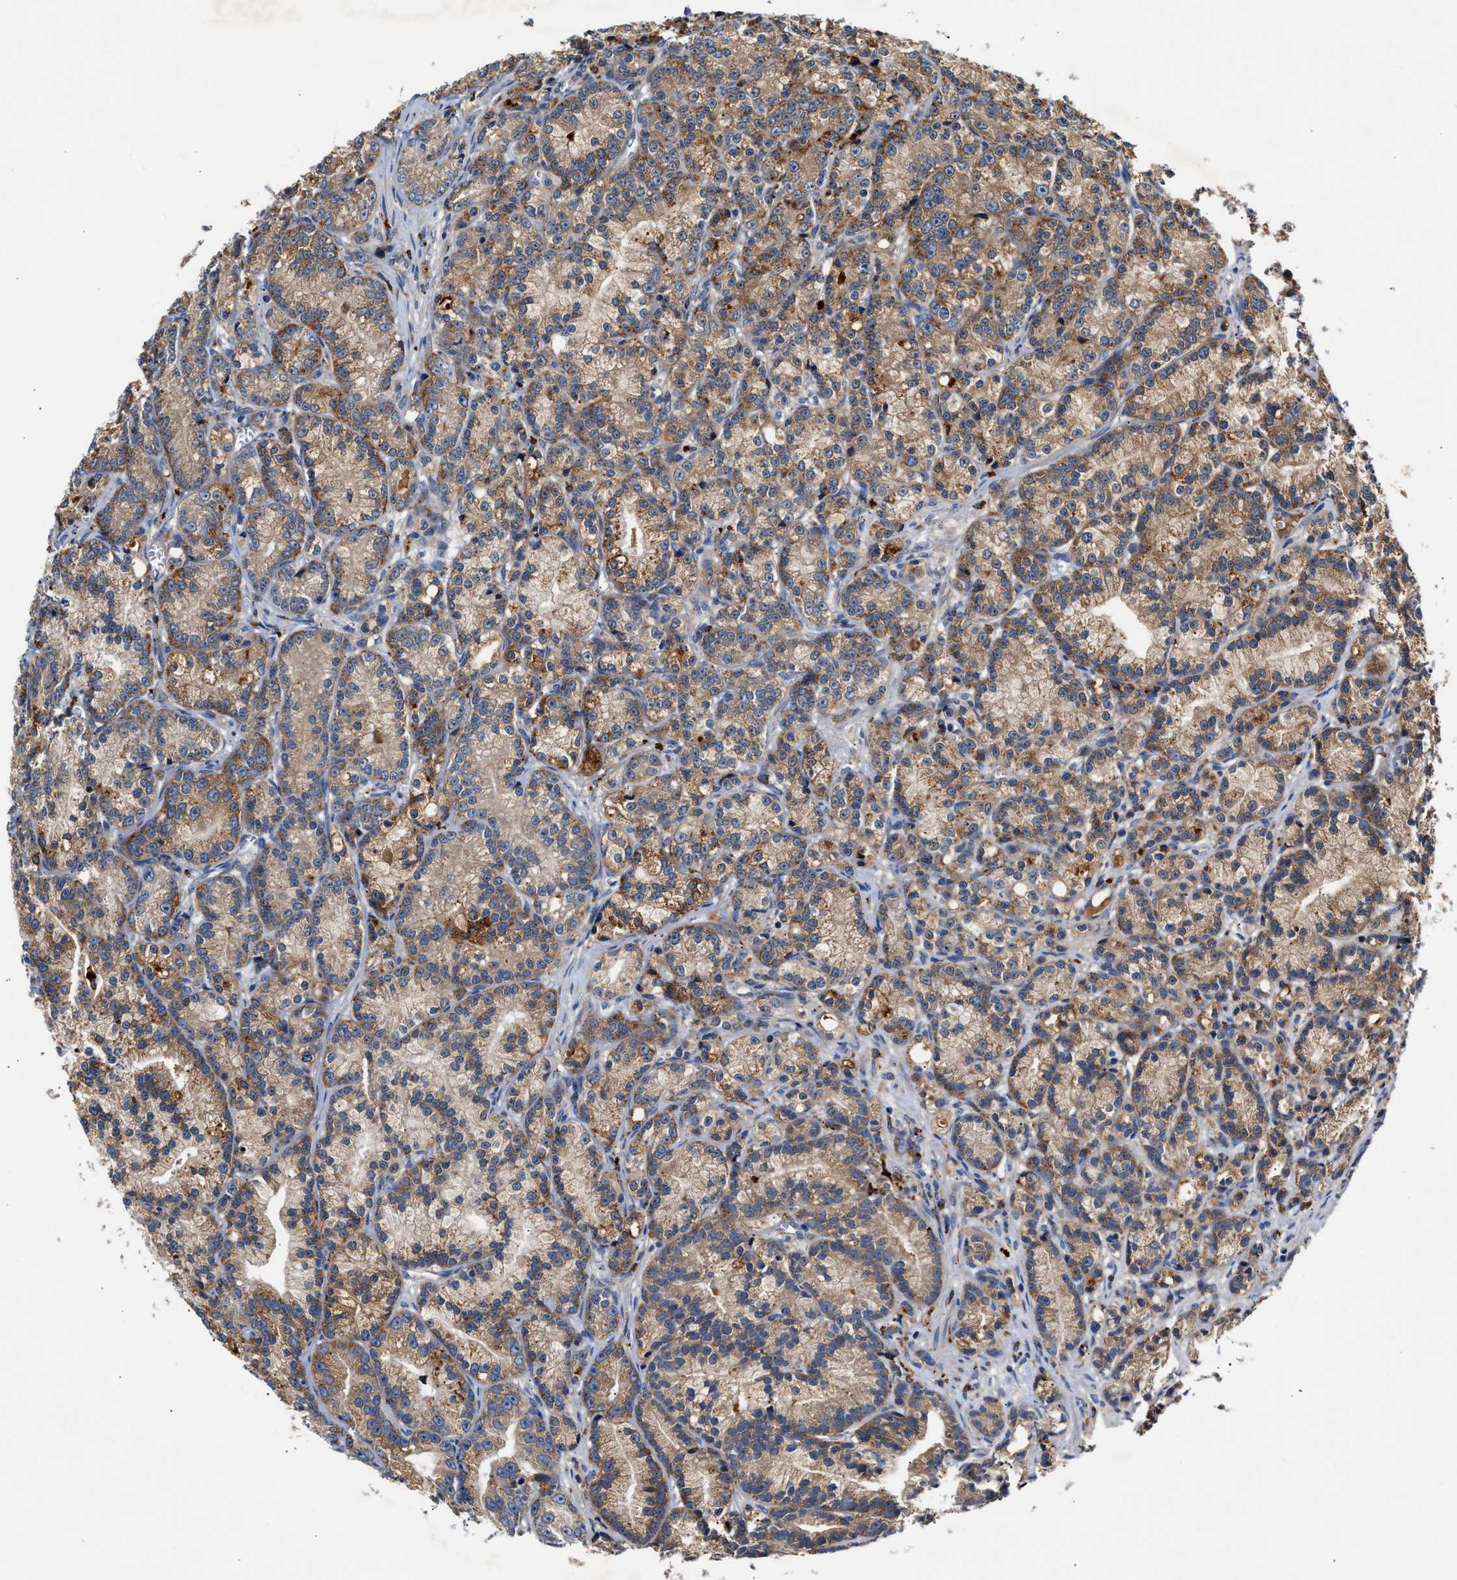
{"staining": {"intensity": "moderate", "quantity": ">75%", "location": "cytoplasmic/membranous"}, "tissue": "prostate cancer", "cell_type": "Tumor cells", "image_type": "cancer", "snomed": [{"axis": "morphology", "description": "Adenocarcinoma, Low grade"}, {"axis": "topography", "description": "Prostate"}], "caption": "Prostate cancer (low-grade adenocarcinoma) was stained to show a protein in brown. There is medium levels of moderate cytoplasmic/membranous positivity in approximately >75% of tumor cells.", "gene": "CCDC146", "patient": {"sex": "male", "age": 89}}